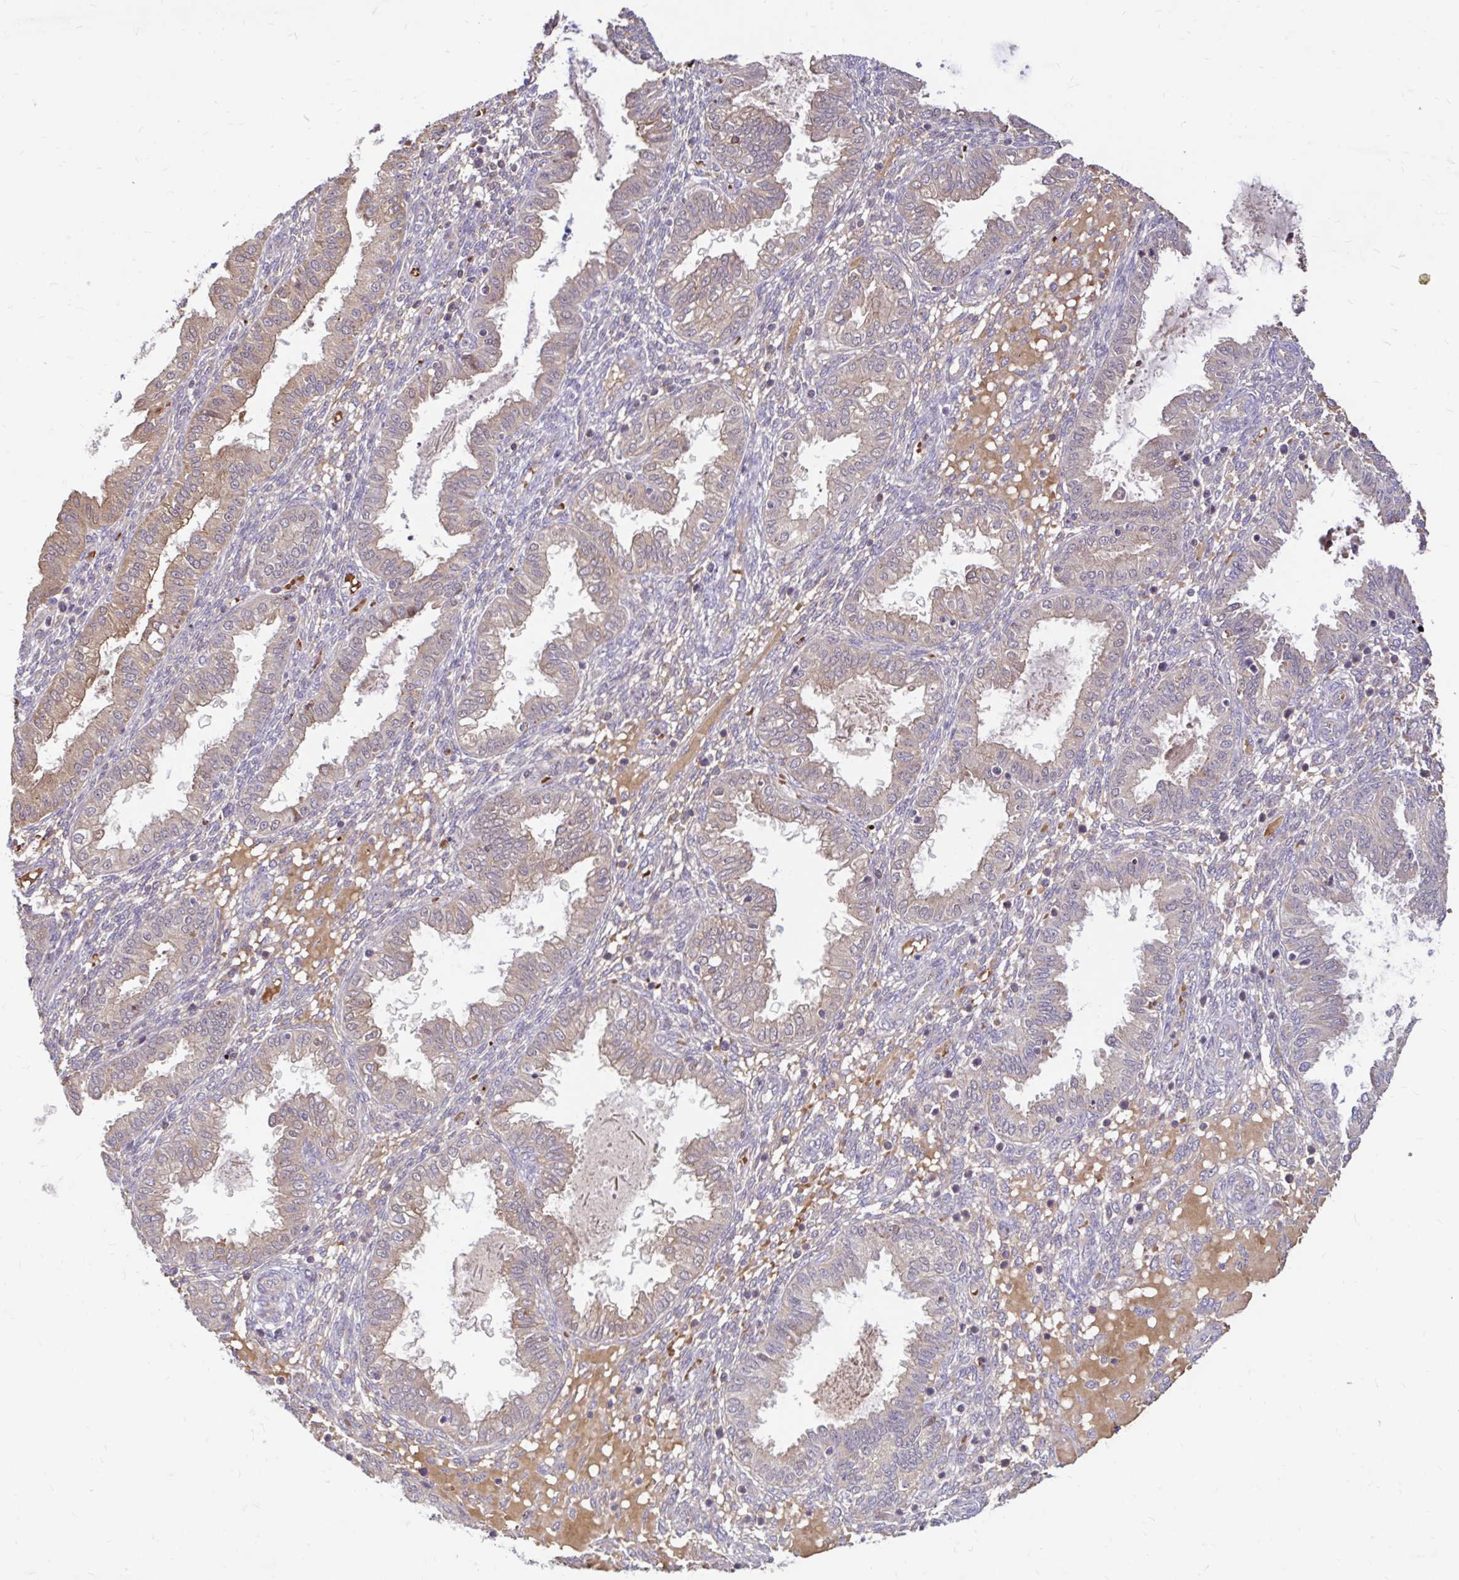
{"staining": {"intensity": "weak", "quantity": "25%-75%", "location": "cytoplasmic/membranous"}, "tissue": "endometrium", "cell_type": "Cells in endometrial stroma", "image_type": "normal", "snomed": [{"axis": "morphology", "description": "Normal tissue, NOS"}, {"axis": "topography", "description": "Endometrium"}], "caption": "Protein positivity by IHC displays weak cytoplasmic/membranous positivity in approximately 25%-75% of cells in endometrial stroma in normal endometrium.", "gene": "ARHGEF37", "patient": {"sex": "female", "age": 33}}